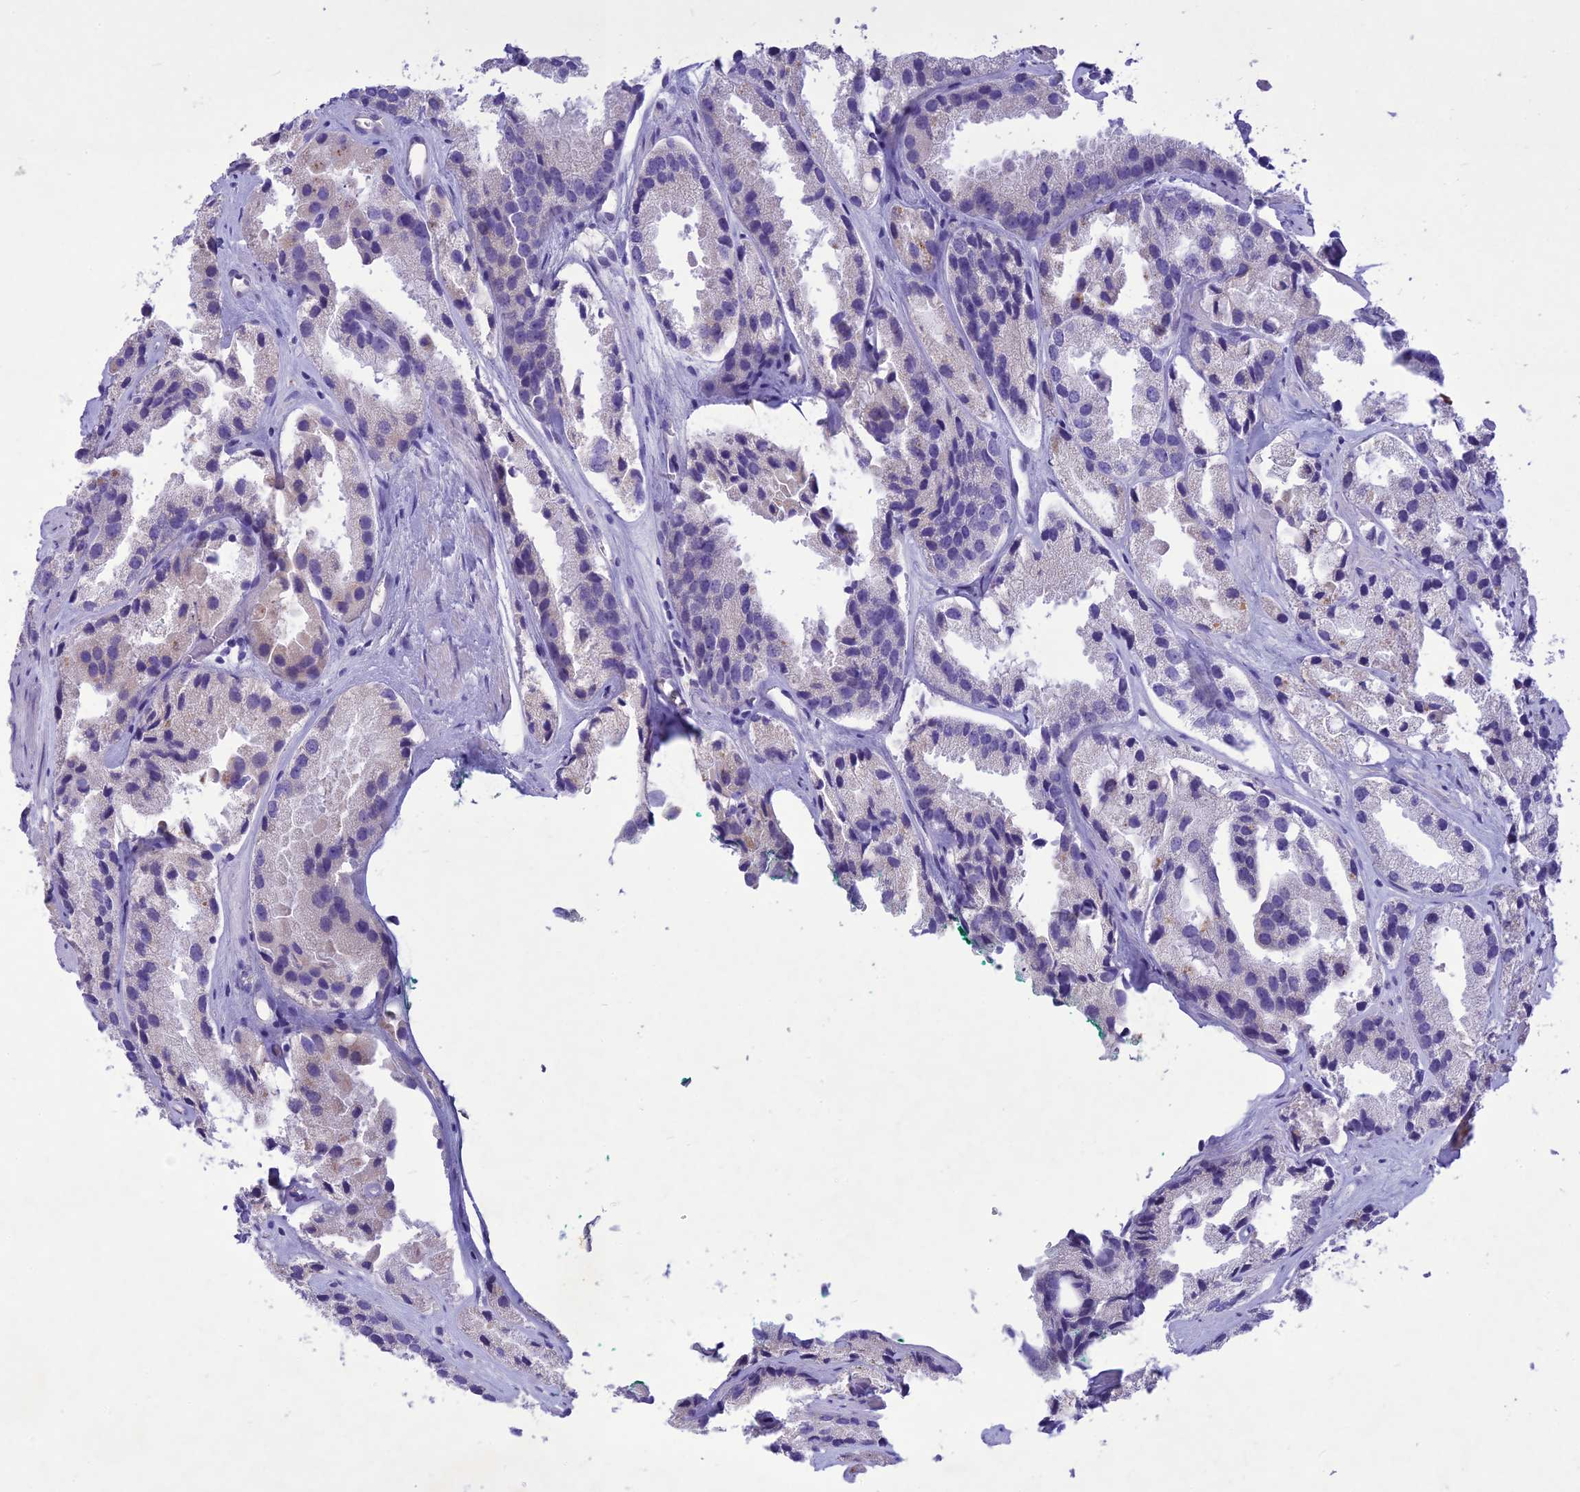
{"staining": {"intensity": "weak", "quantity": "<25%", "location": "cytoplasmic/membranous"}, "tissue": "prostate cancer", "cell_type": "Tumor cells", "image_type": "cancer", "snomed": [{"axis": "morphology", "description": "Adenocarcinoma, High grade"}, {"axis": "topography", "description": "Prostate"}], "caption": "Prostate cancer (adenocarcinoma (high-grade)) was stained to show a protein in brown. There is no significant expression in tumor cells.", "gene": "SLC13A5", "patient": {"sex": "male", "age": 66}}